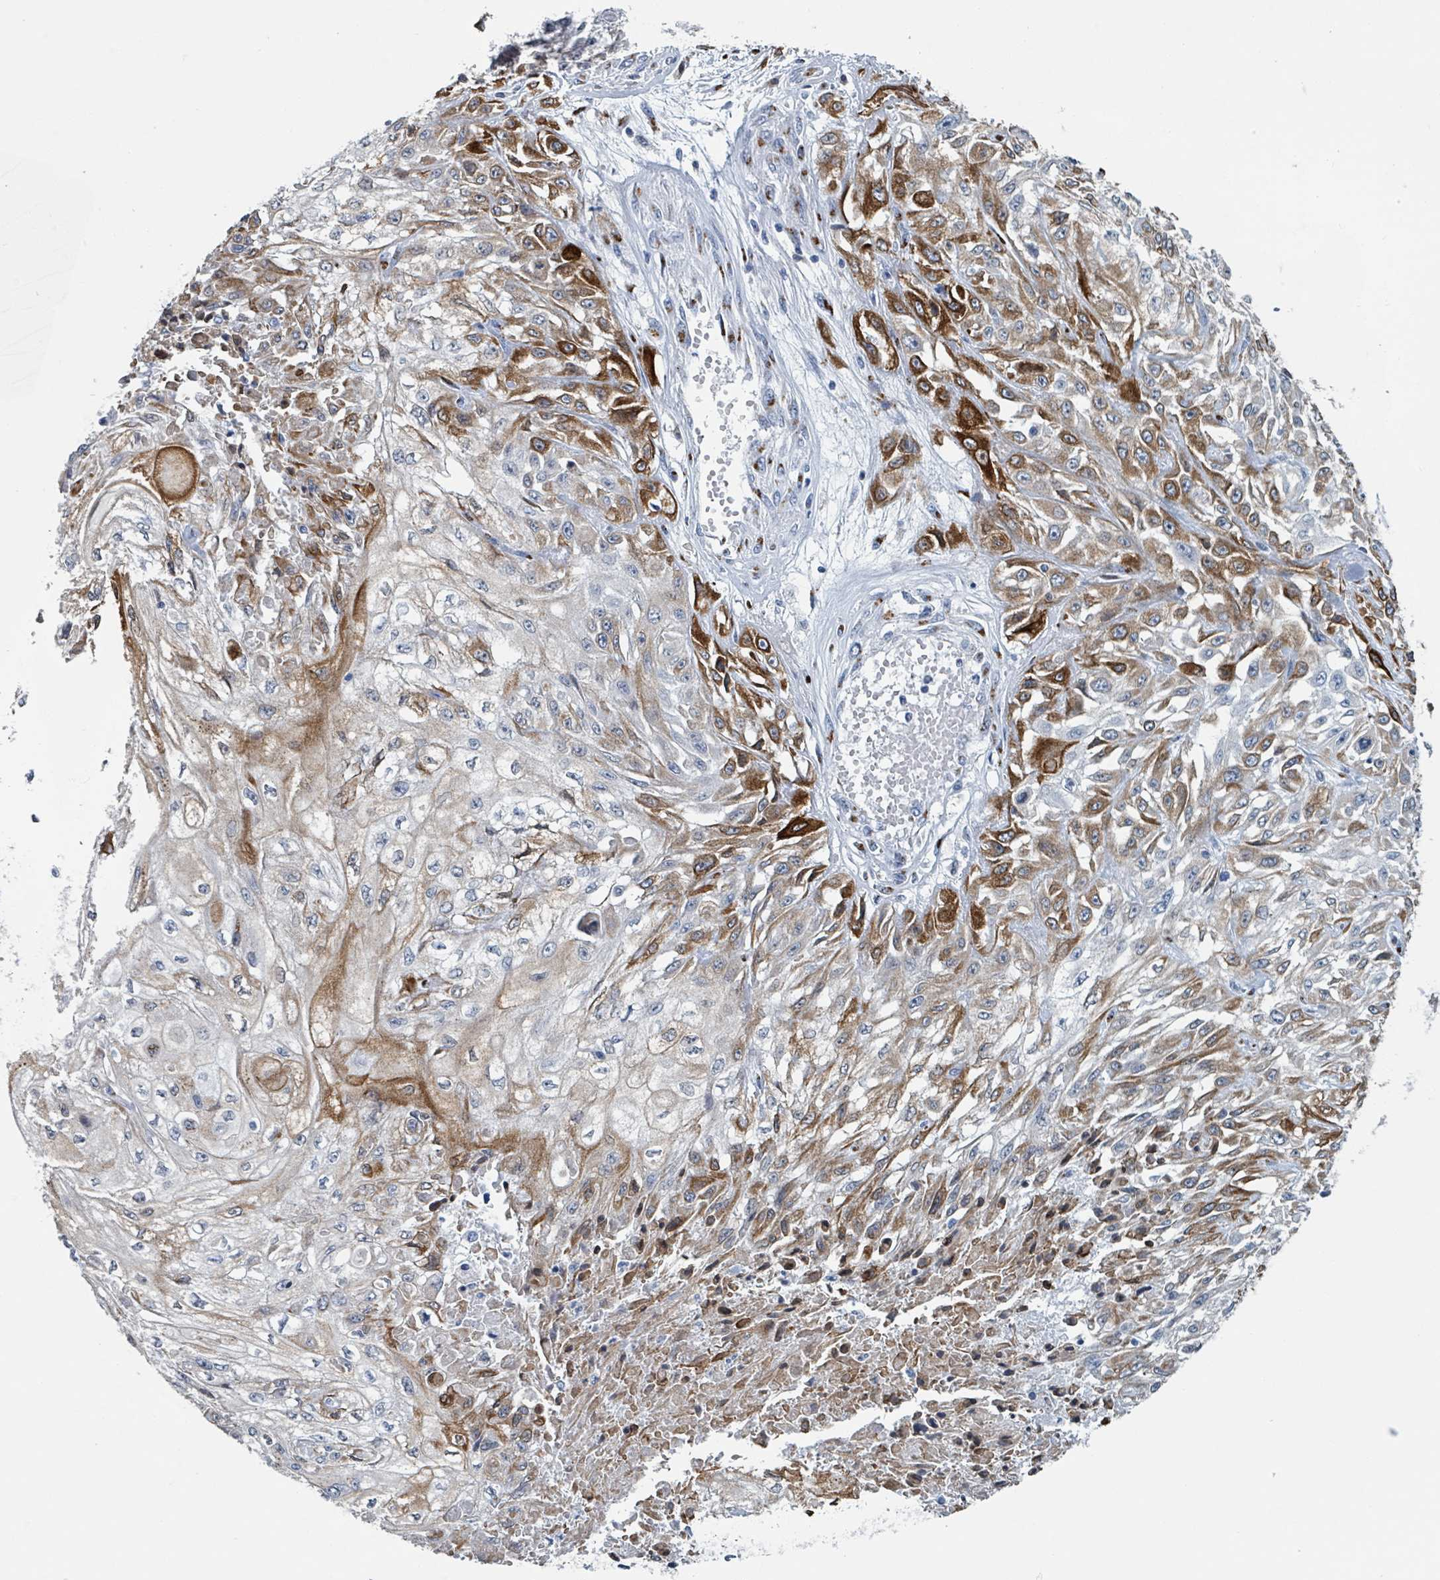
{"staining": {"intensity": "strong", "quantity": "25%-75%", "location": "cytoplasmic/membranous"}, "tissue": "skin cancer", "cell_type": "Tumor cells", "image_type": "cancer", "snomed": [{"axis": "morphology", "description": "Squamous cell carcinoma, NOS"}, {"axis": "morphology", "description": "Squamous cell carcinoma, metastatic, NOS"}, {"axis": "topography", "description": "Skin"}, {"axis": "topography", "description": "Lymph node"}], "caption": "Tumor cells reveal strong cytoplasmic/membranous expression in approximately 25%-75% of cells in skin cancer. (Stains: DAB in brown, nuclei in blue, Microscopy: brightfield microscopy at high magnification).", "gene": "DCAF5", "patient": {"sex": "male", "age": 75}}